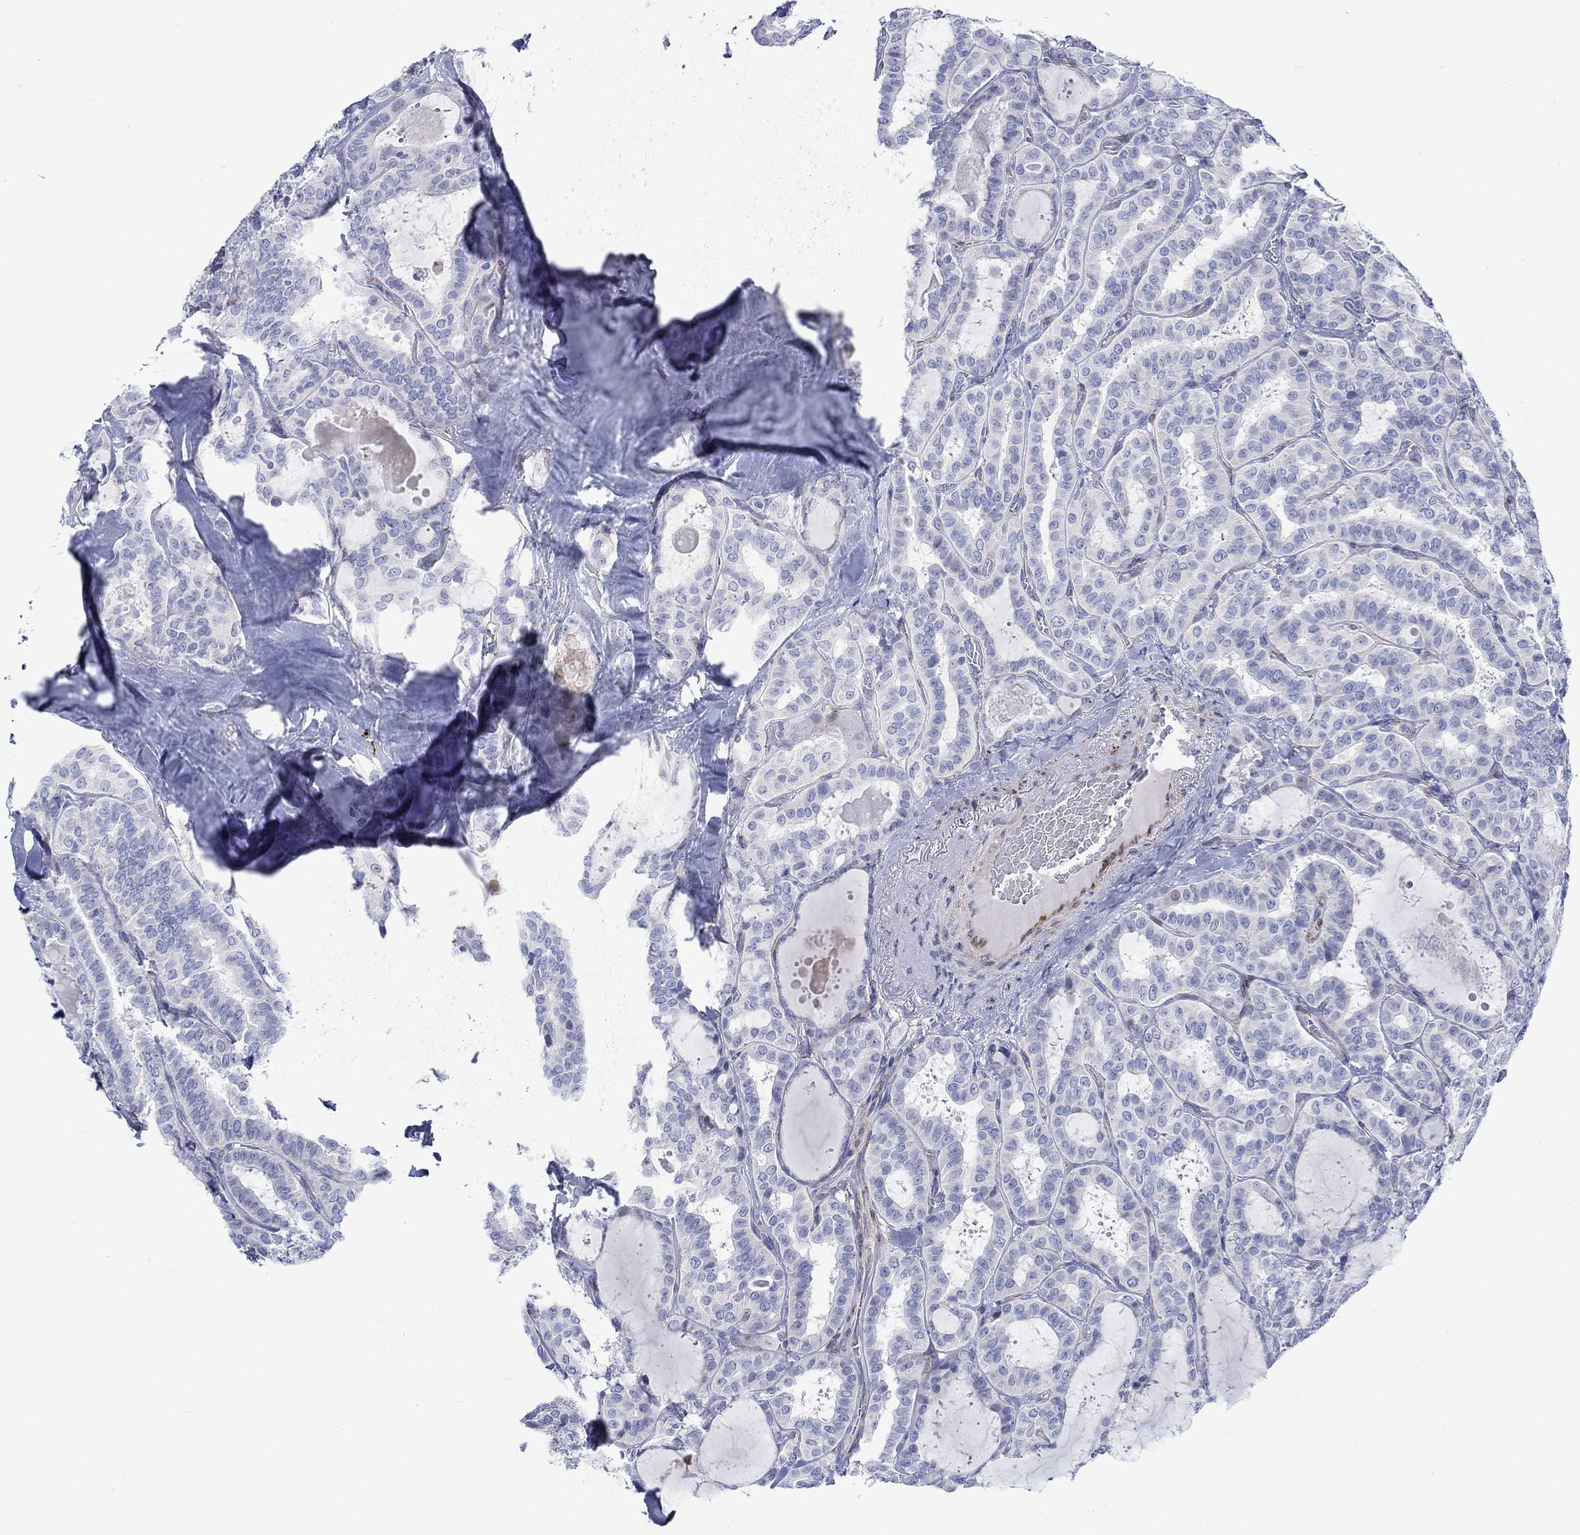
{"staining": {"intensity": "negative", "quantity": "none", "location": "none"}, "tissue": "thyroid cancer", "cell_type": "Tumor cells", "image_type": "cancer", "snomed": [{"axis": "morphology", "description": "Papillary adenocarcinoma, NOS"}, {"axis": "topography", "description": "Thyroid gland"}], "caption": "This is a histopathology image of immunohistochemistry (IHC) staining of thyroid cancer, which shows no expression in tumor cells.", "gene": "KSR2", "patient": {"sex": "female", "age": 39}}